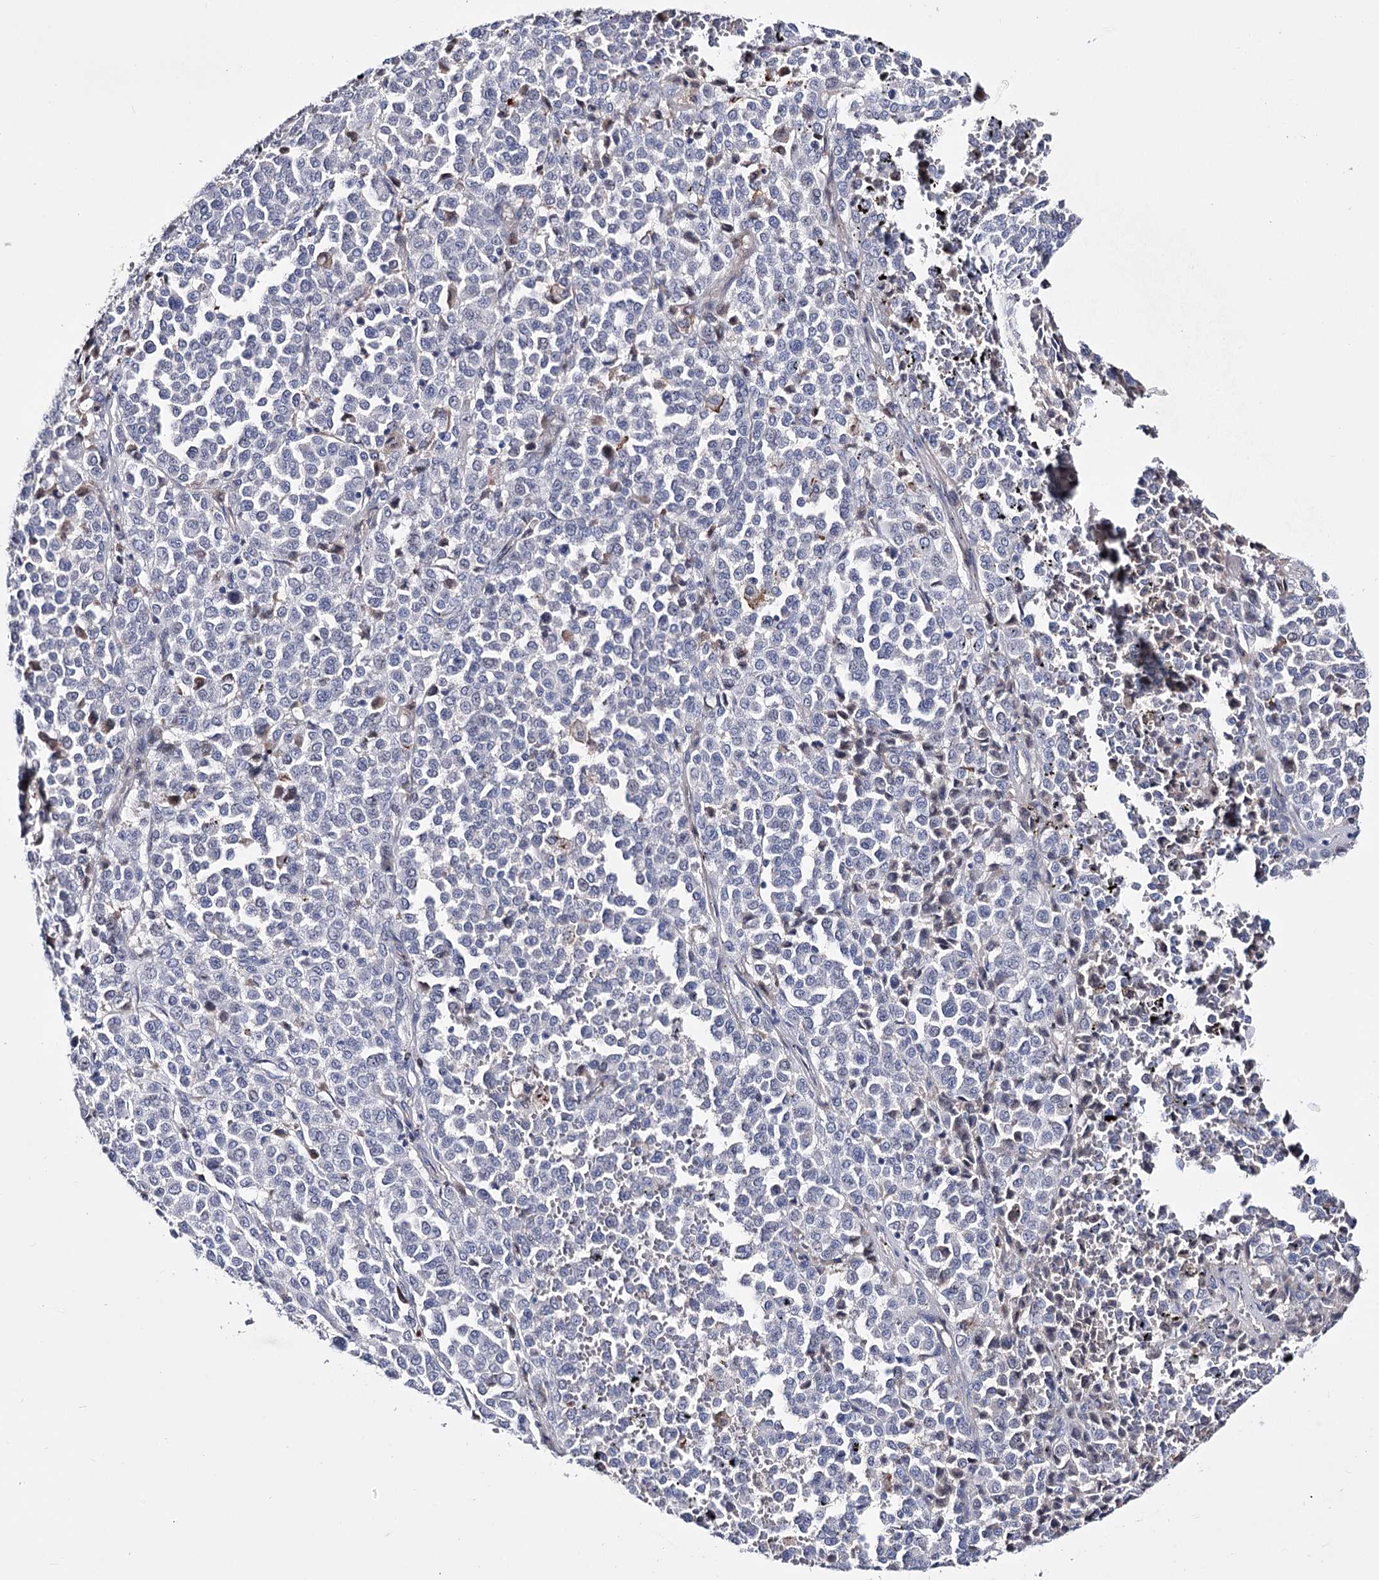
{"staining": {"intensity": "negative", "quantity": "none", "location": "none"}, "tissue": "melanoma", "cell_type": "Tumor cells", "image_type": "cancer", "snomed": [{"axis": "morphology", "description": "Malignant melanoma, Metastatic site"}, {"axis": "topography", "description": "Pancreas"}], "caption": "This is an immunohistochemistry image of malignant melanoma (metastatic site). There is no positivity in tumor cells.", "gene": "PCGF5", "patient": {"sex": "female", "age": 30}}